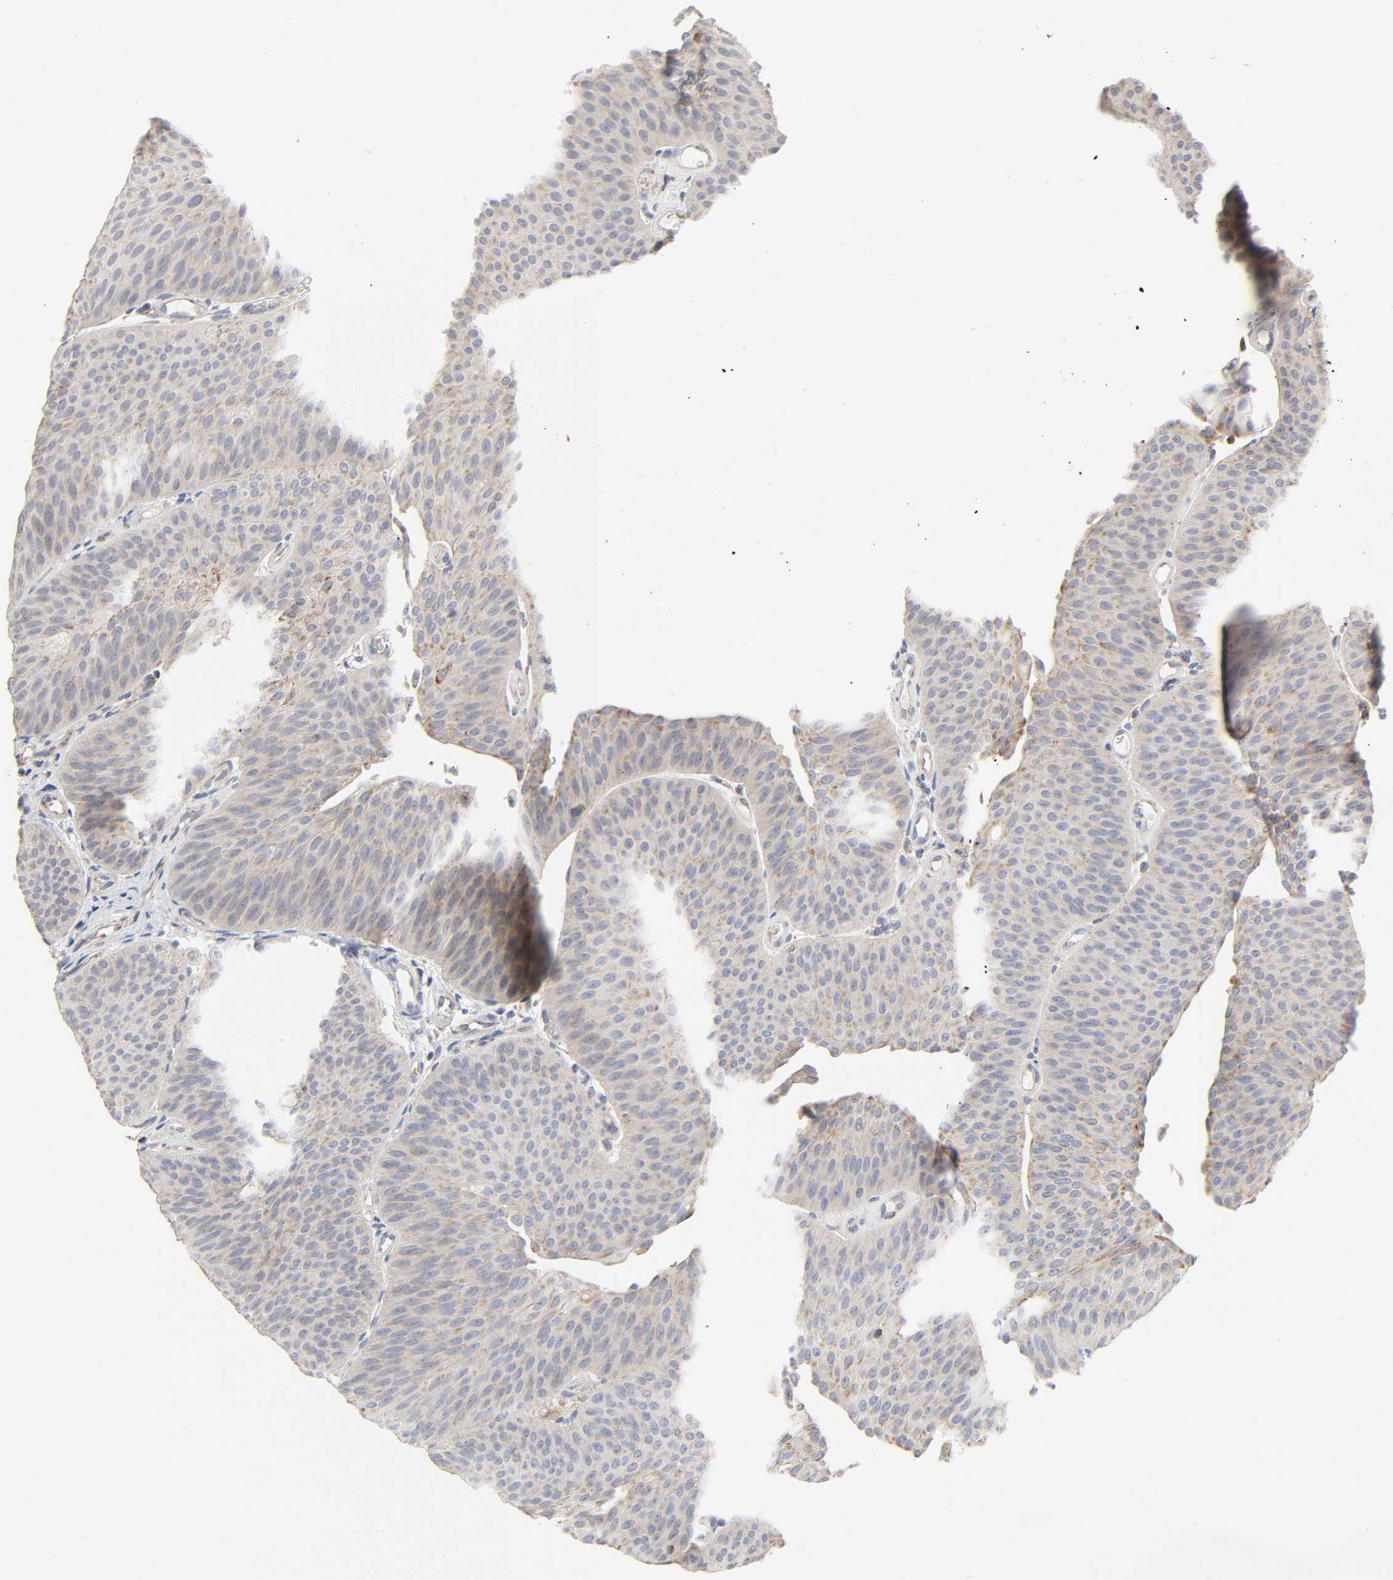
{"staining": {"intensity": "weak", "quantity": ">75%", "location": "cytoplasmic/membranous"}, "tissue": "urothelial cancer", "cell_type": "Tumor cells", "image_type": "cancer", "snomed": [{"axis": "morphology", "description": "Urothelial carcinoma, Low grade"}, {"axis": "topography", "description": "Urinary bladder"}], "caption": "Urothelial cancer stained with a brown dye exhibits weak cytoplasmic/membranous positive positivity in about >75% of tumor cells.", "gene": "SYT16", "patient": {"sex": "female", "age": 60}}